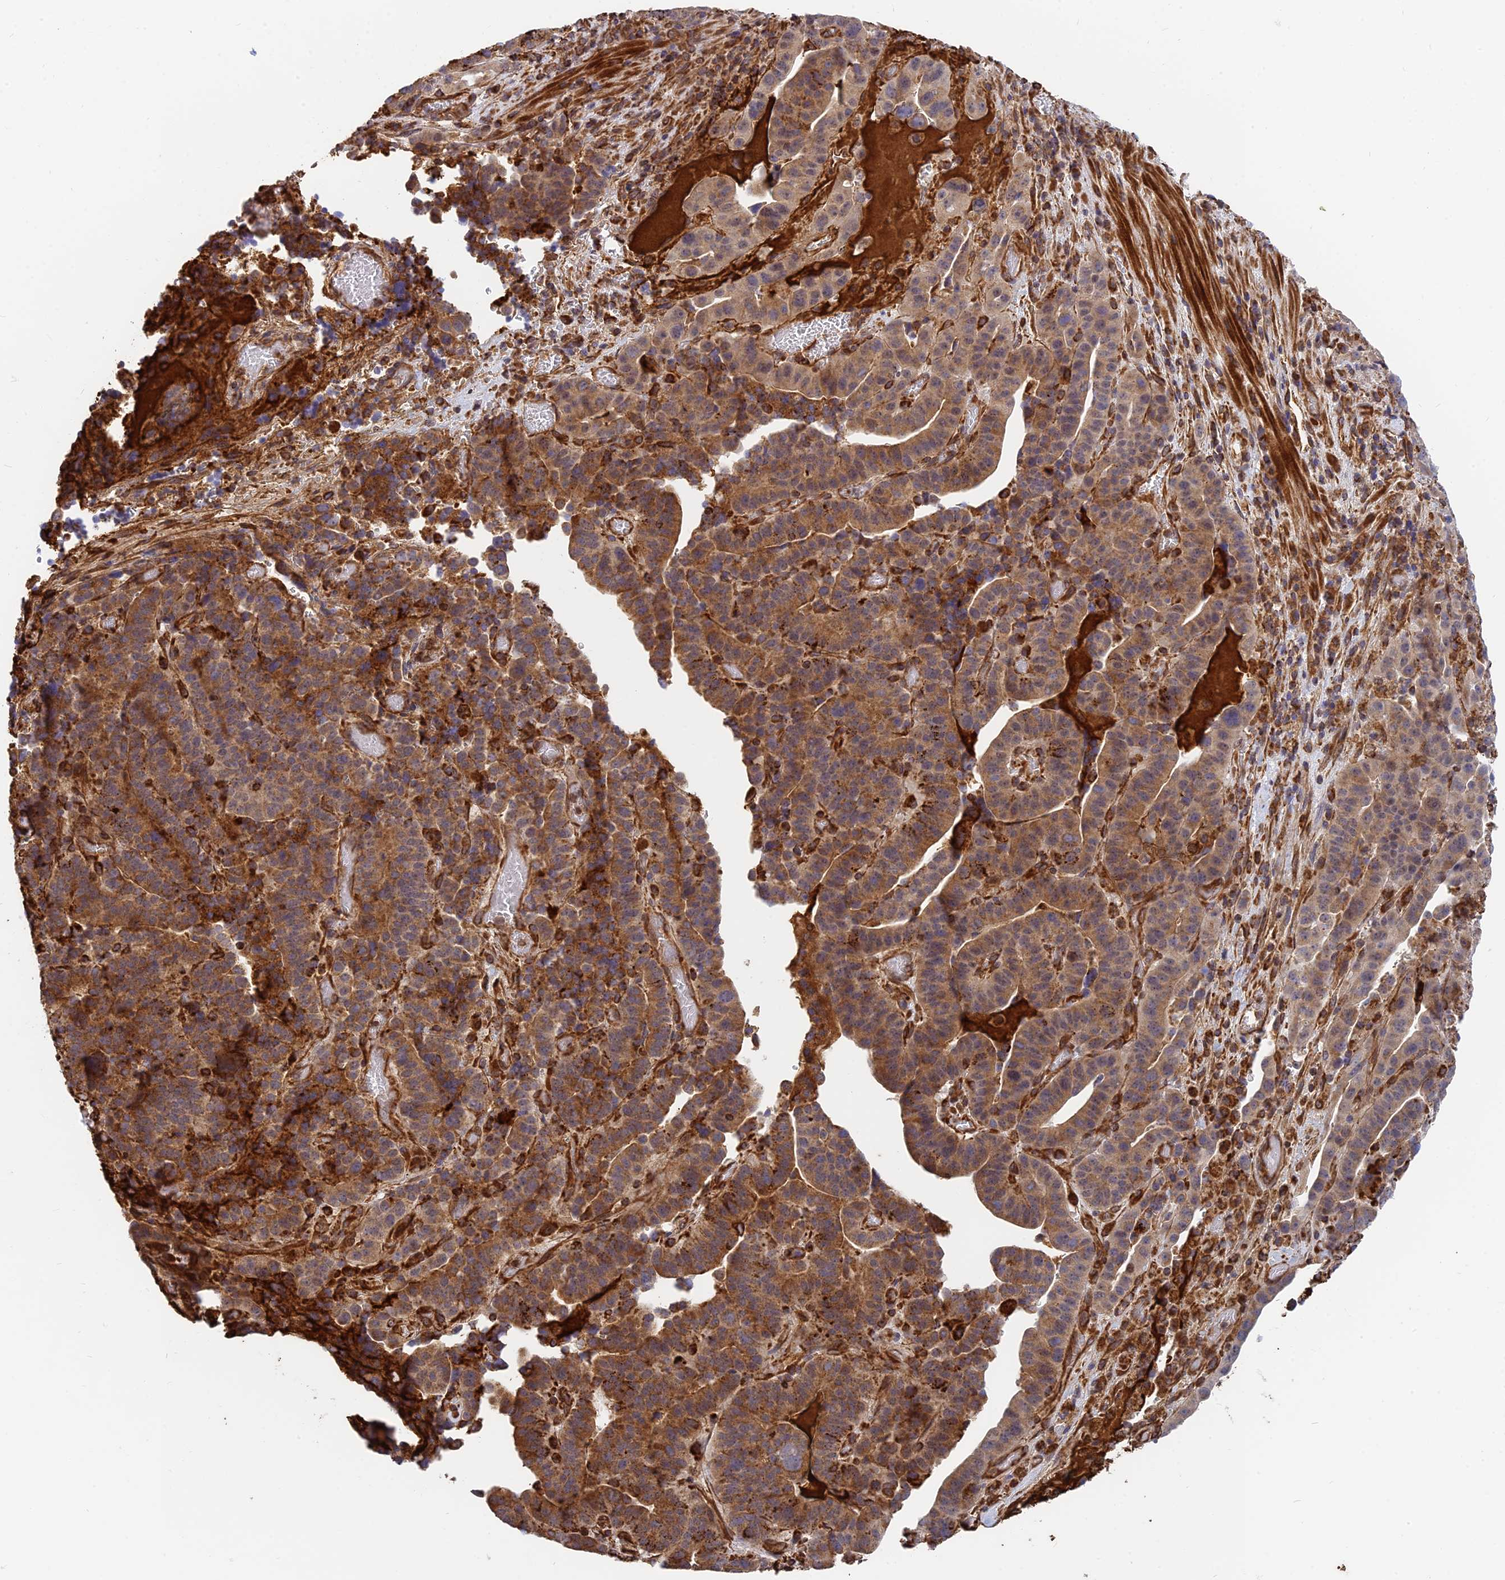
{"staining": {"intensity": "moderate", "quantity": ">75%", "location": "cytoplasmic/membranous"}, "tissue": "stomach cancer", "cell_type": "Tumor cells", "image_type": "cancer", "snomed": [{"axis": "morphology", "description": "Adenocarcinoma, NOS"}, {"axis": "topography", "description": "Stomach"}], "caption": "DAB immunohistochemical staining of adenocarcinoma (stomach) exhibits moderate cytoplasmic/membranous protein positivity in approximately >75% of tumor cells.", "gene": "DSTYK", "patient": {"sex": "male", "age": 48}}